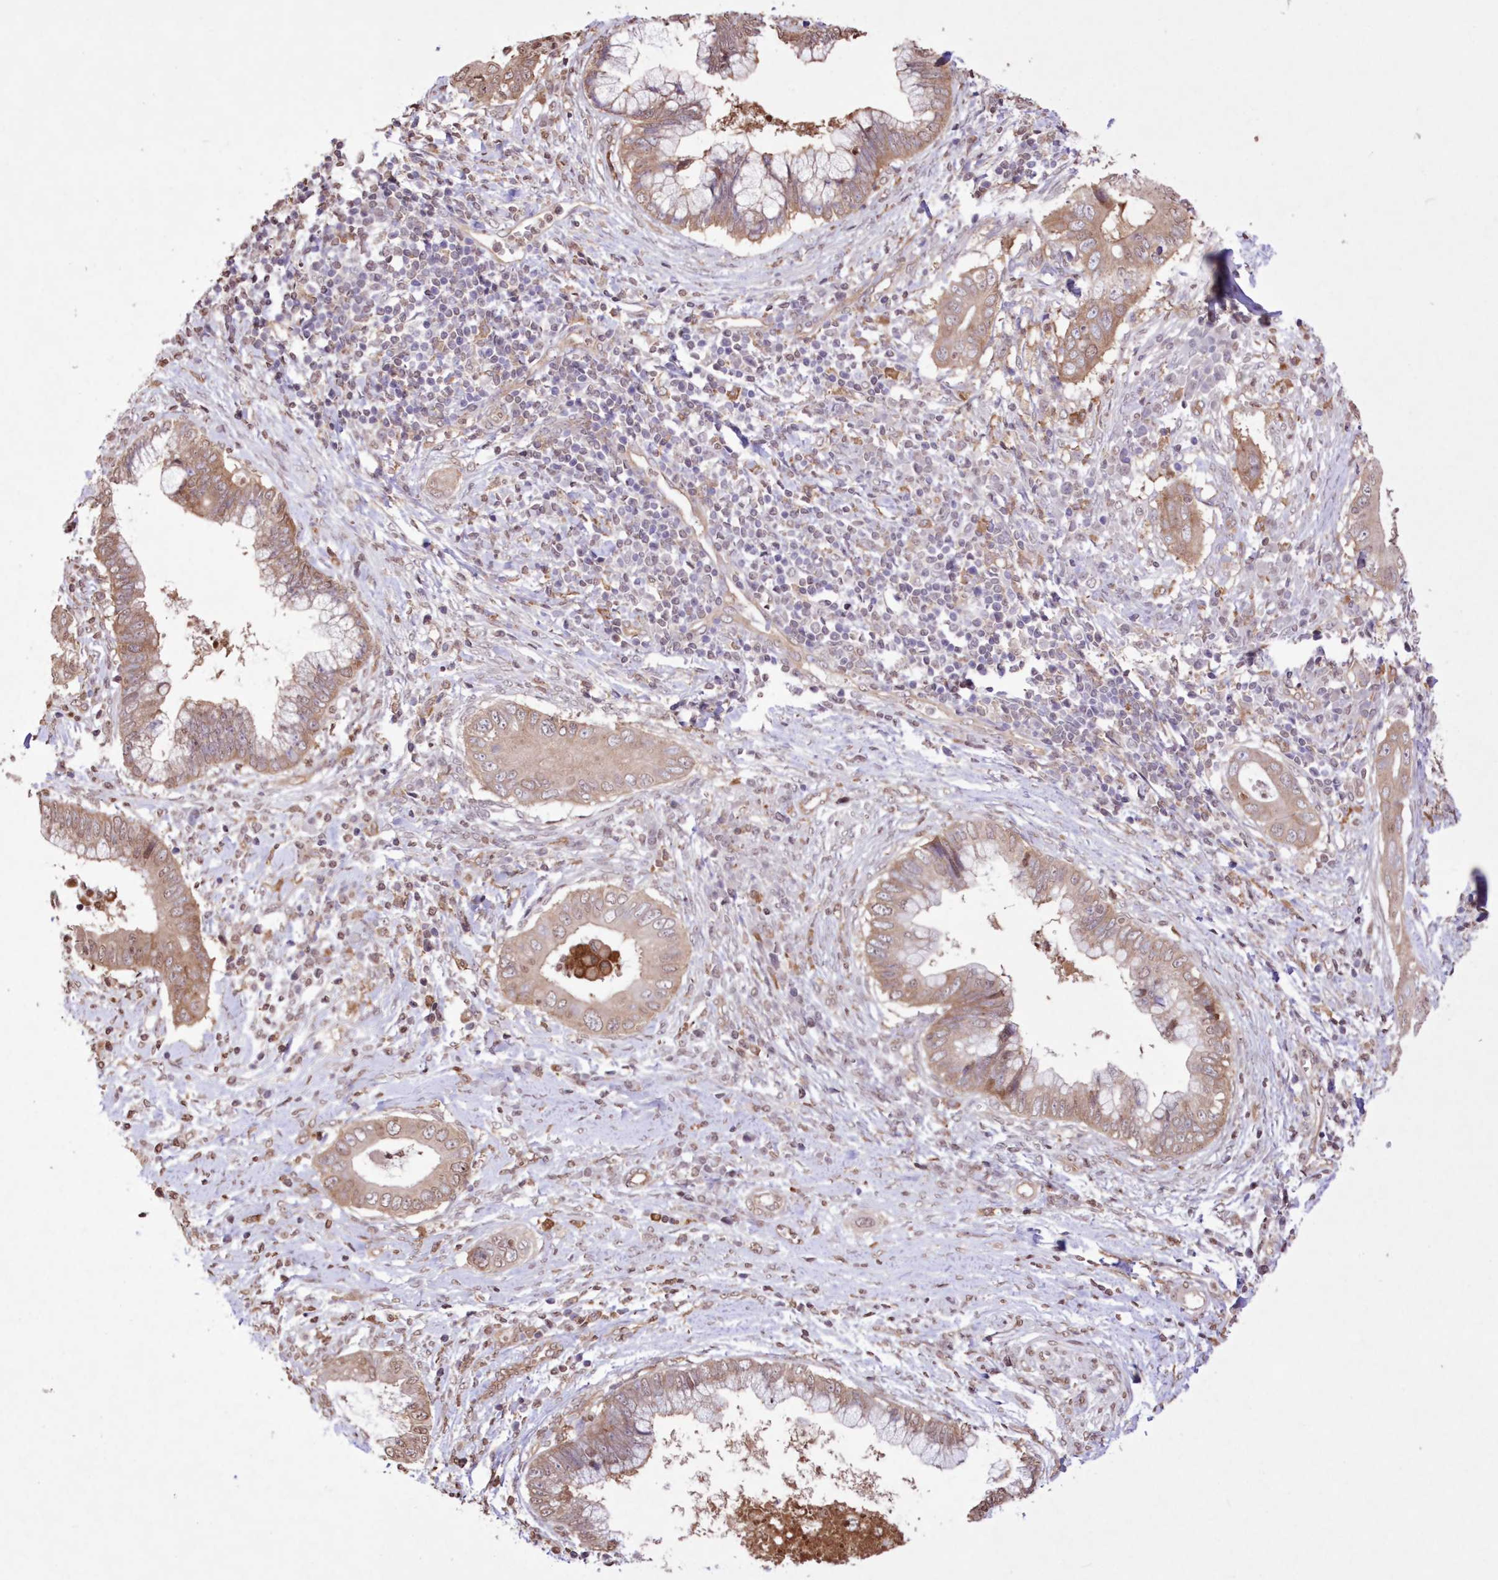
{"staining": {"intensity": "weak", "quantity": ">75%", "location": "cytoplasmic/membranous"}, "tissue": "cervical cancer", "cell_type": "Tumor cells", "image_type": "cancer", "snomed": [{"axis": "morphology", "description": "Adenocarcinoma, NOS"}, {"axis": "topography", "description": "Cervix"}], "caption": "High-power microscopy captured an immunohistochemistry (IHC) image of cervical adenocarcinoma, revealing weak cytoplasmic/membranous positivity in about >75% of tumor cells.", "gene": "FCHO2", "patient": {"sex": "female", "age": 44}}